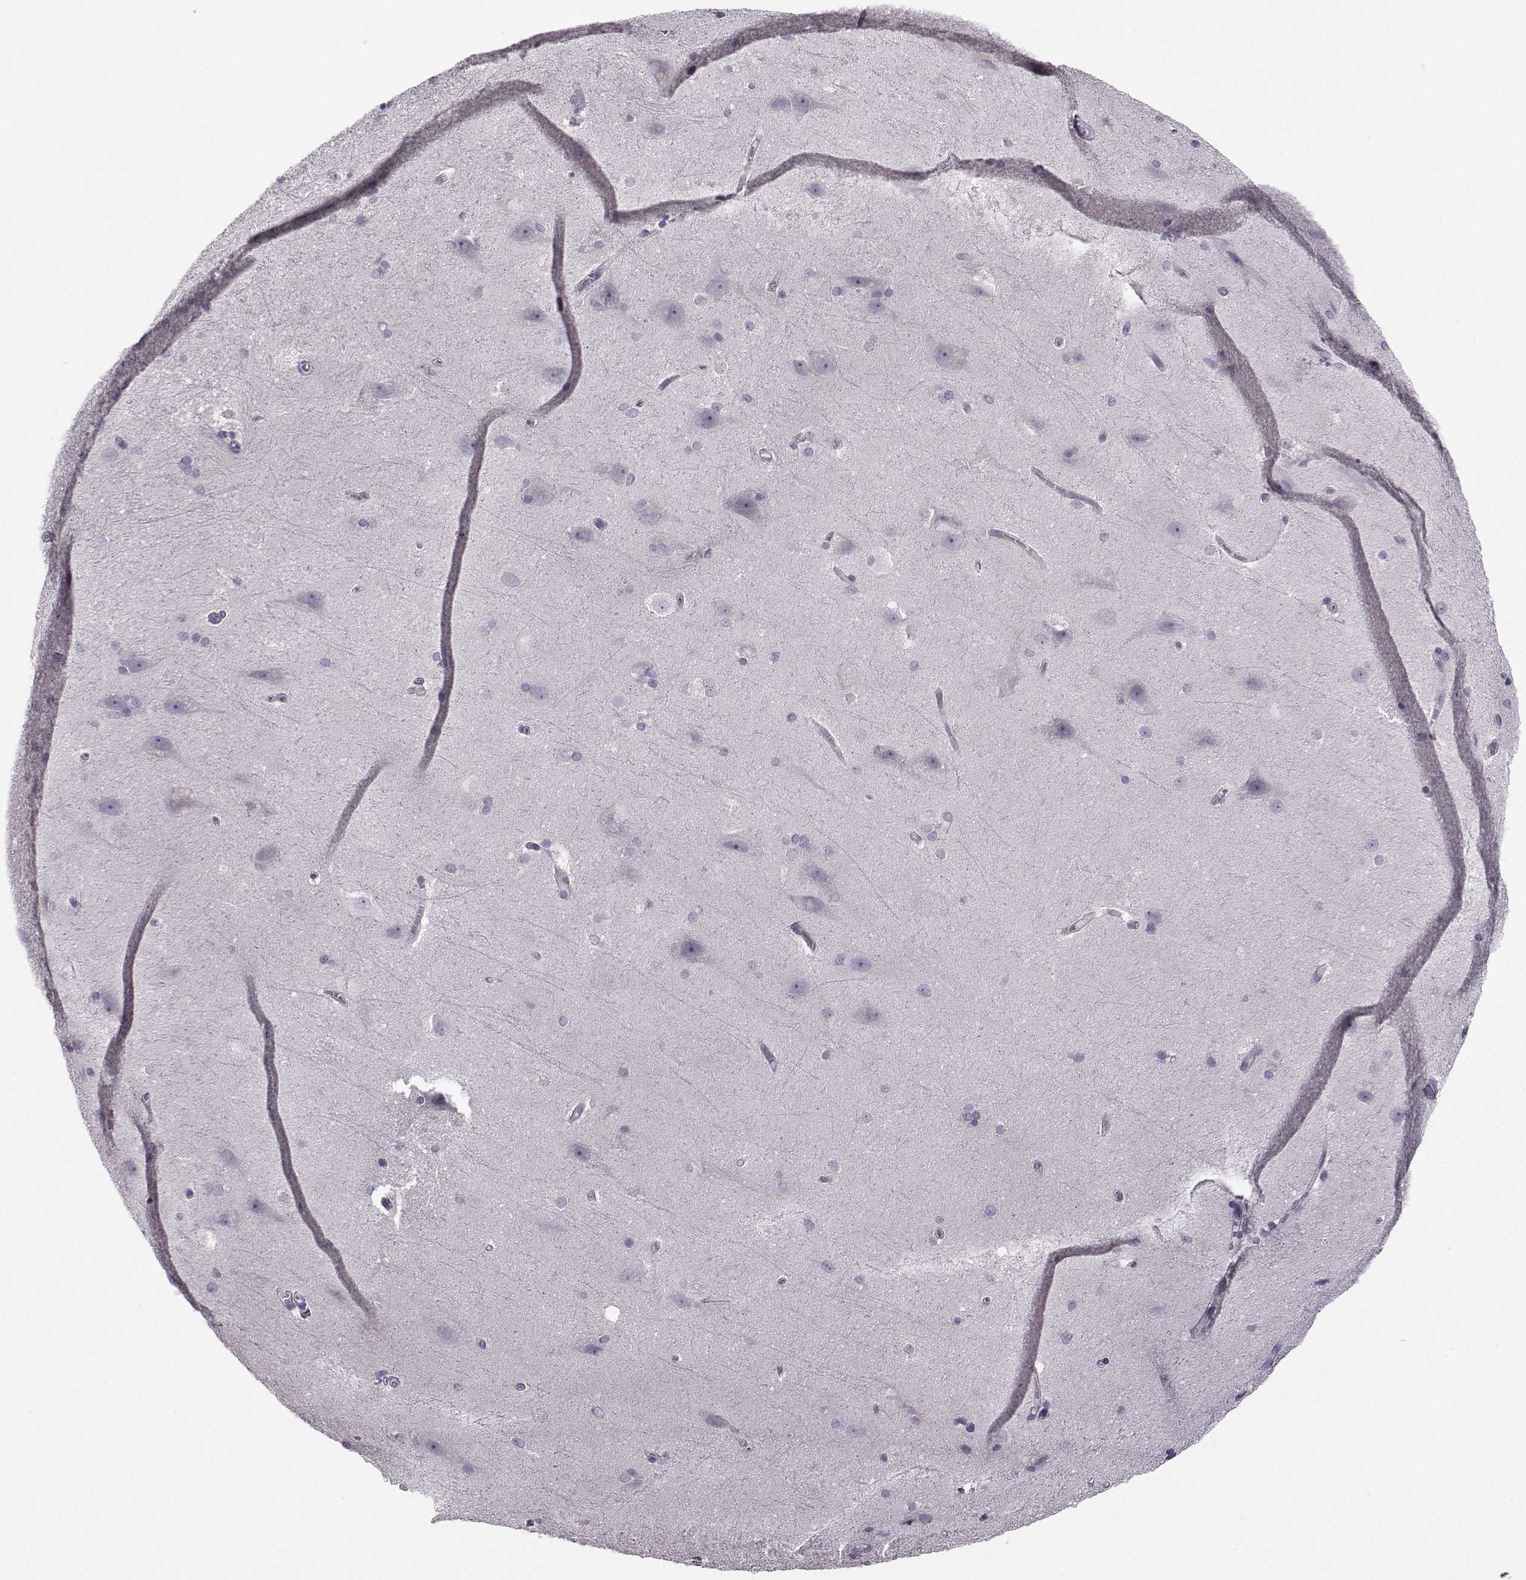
{"staining": {"intensity": "negative", "quantity": "none", "location": "none"}, "tissue": "hippocampus", "cell_type": "Glial cells", "image_type": "normal", "snomed": [{"axis": "morphology", "description": "Normal tissue, NOS"}, {"axis": "topography", "description": "Cerebral cortex"}, {"axis": "topography", "description": "Hippocampus"}], "caption": "Immunohistochemistry (IHC) of unremarkable hippocampus exhibits no expression in glial cells. (Brightfield microscopy of DAB immunohistochemistry at high magnification).", "gene": "FCAMR", "patient": {"sex": "female", "age": 19}}